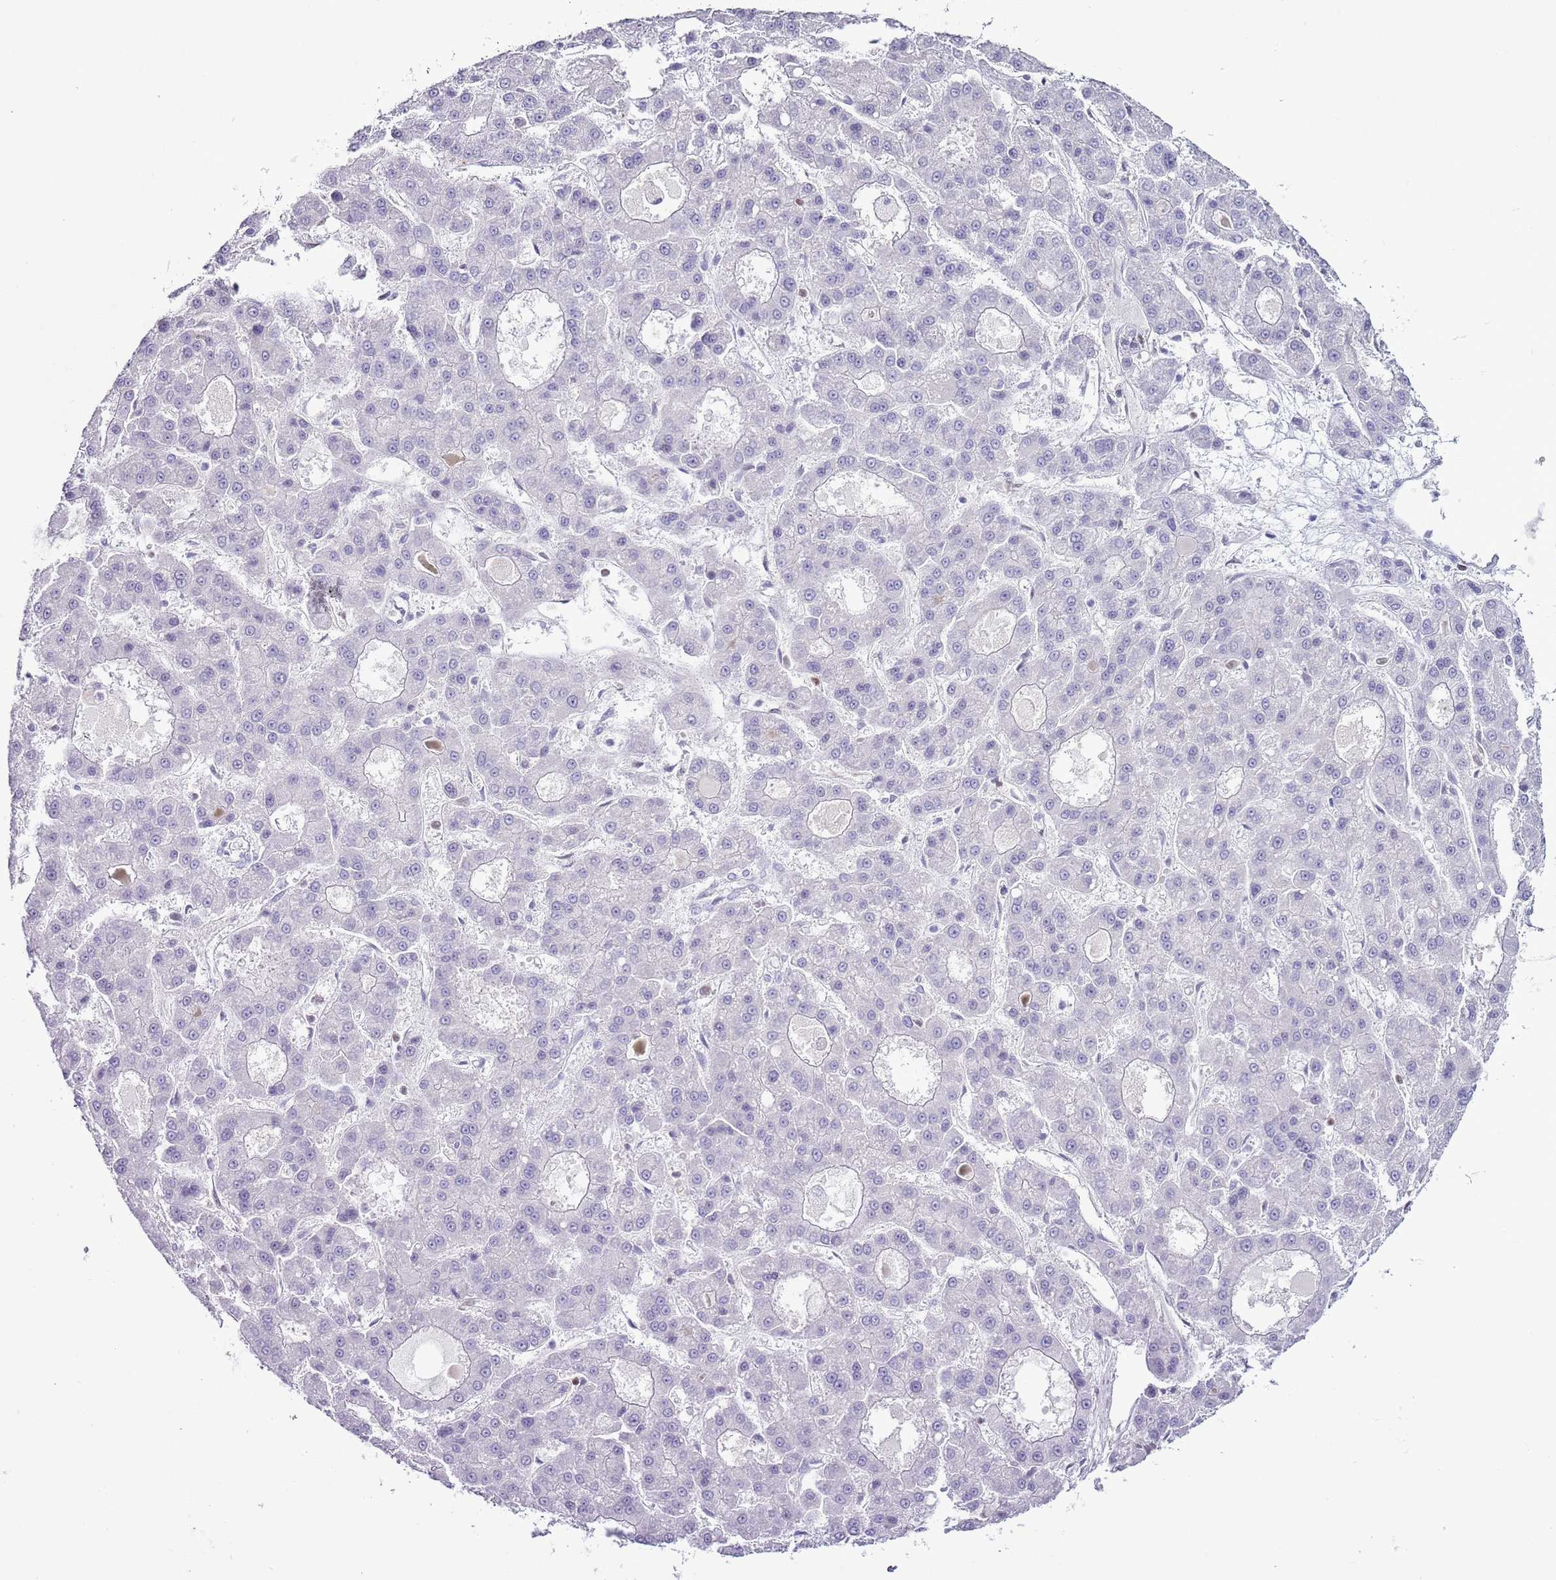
{"staining": {"intensity": "negative", "quantity": "none", "location": "none"}, "tissue": "liver cancer", "cell_type": "Tumor cells", "image_type": "cancer", "snomed": [{"axis": "morphology", "description": "Carcinoma, Hepatocellular, NOS"}, {"axis": "topography", "description": "Liver"}], "caption": "Tumor cells show no significant protein positivity in liver hepatocellular carcinoma.", "gene": "SELENOH", "patient": {"sex": "male", "age": 70}}